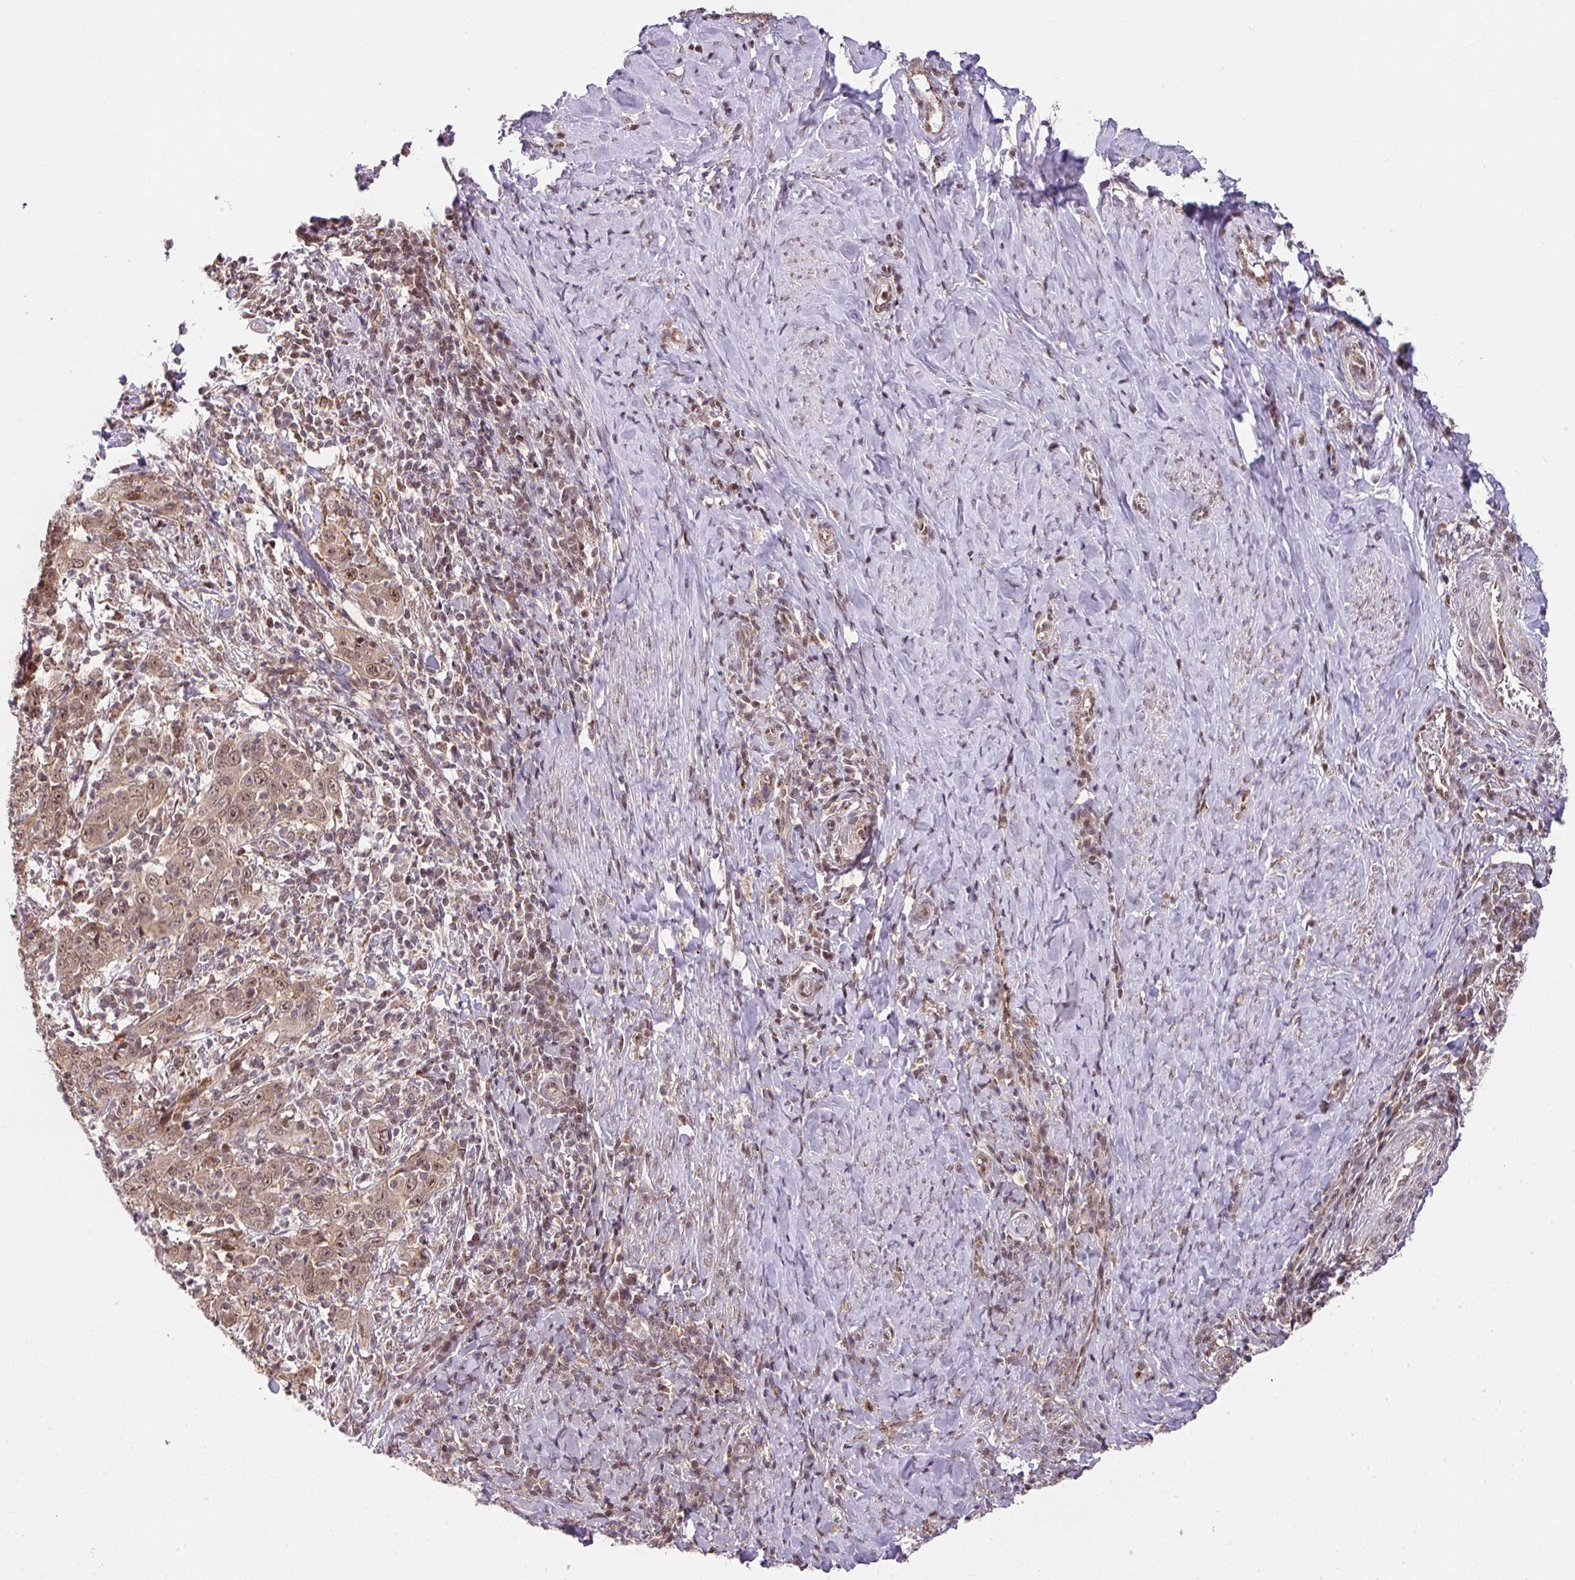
{"staining": {"intensity": "moderate", "quantity": ">75%", "location": "cytoplasmic/membranous,nuclear"}, "tissue": "cervical cancer", "cell_type": "Tumor cells", "image_type": "cancer", "snomed": [{"axis": "morphology", "description": "Squamous cell carcinoma, NOS"}, {"axis": "topography", "description": "Cervix"}], "caption": "High-power microscopy captured an immunohistochemistry micrograph of cervical squamous cell carcinoma, revealing moderate cytoplasmic/membranous and nuclear staining in approximately >75% of tumor cells.", "gene": "PLK1", "patient": {"sex": "female", "age": 46}}